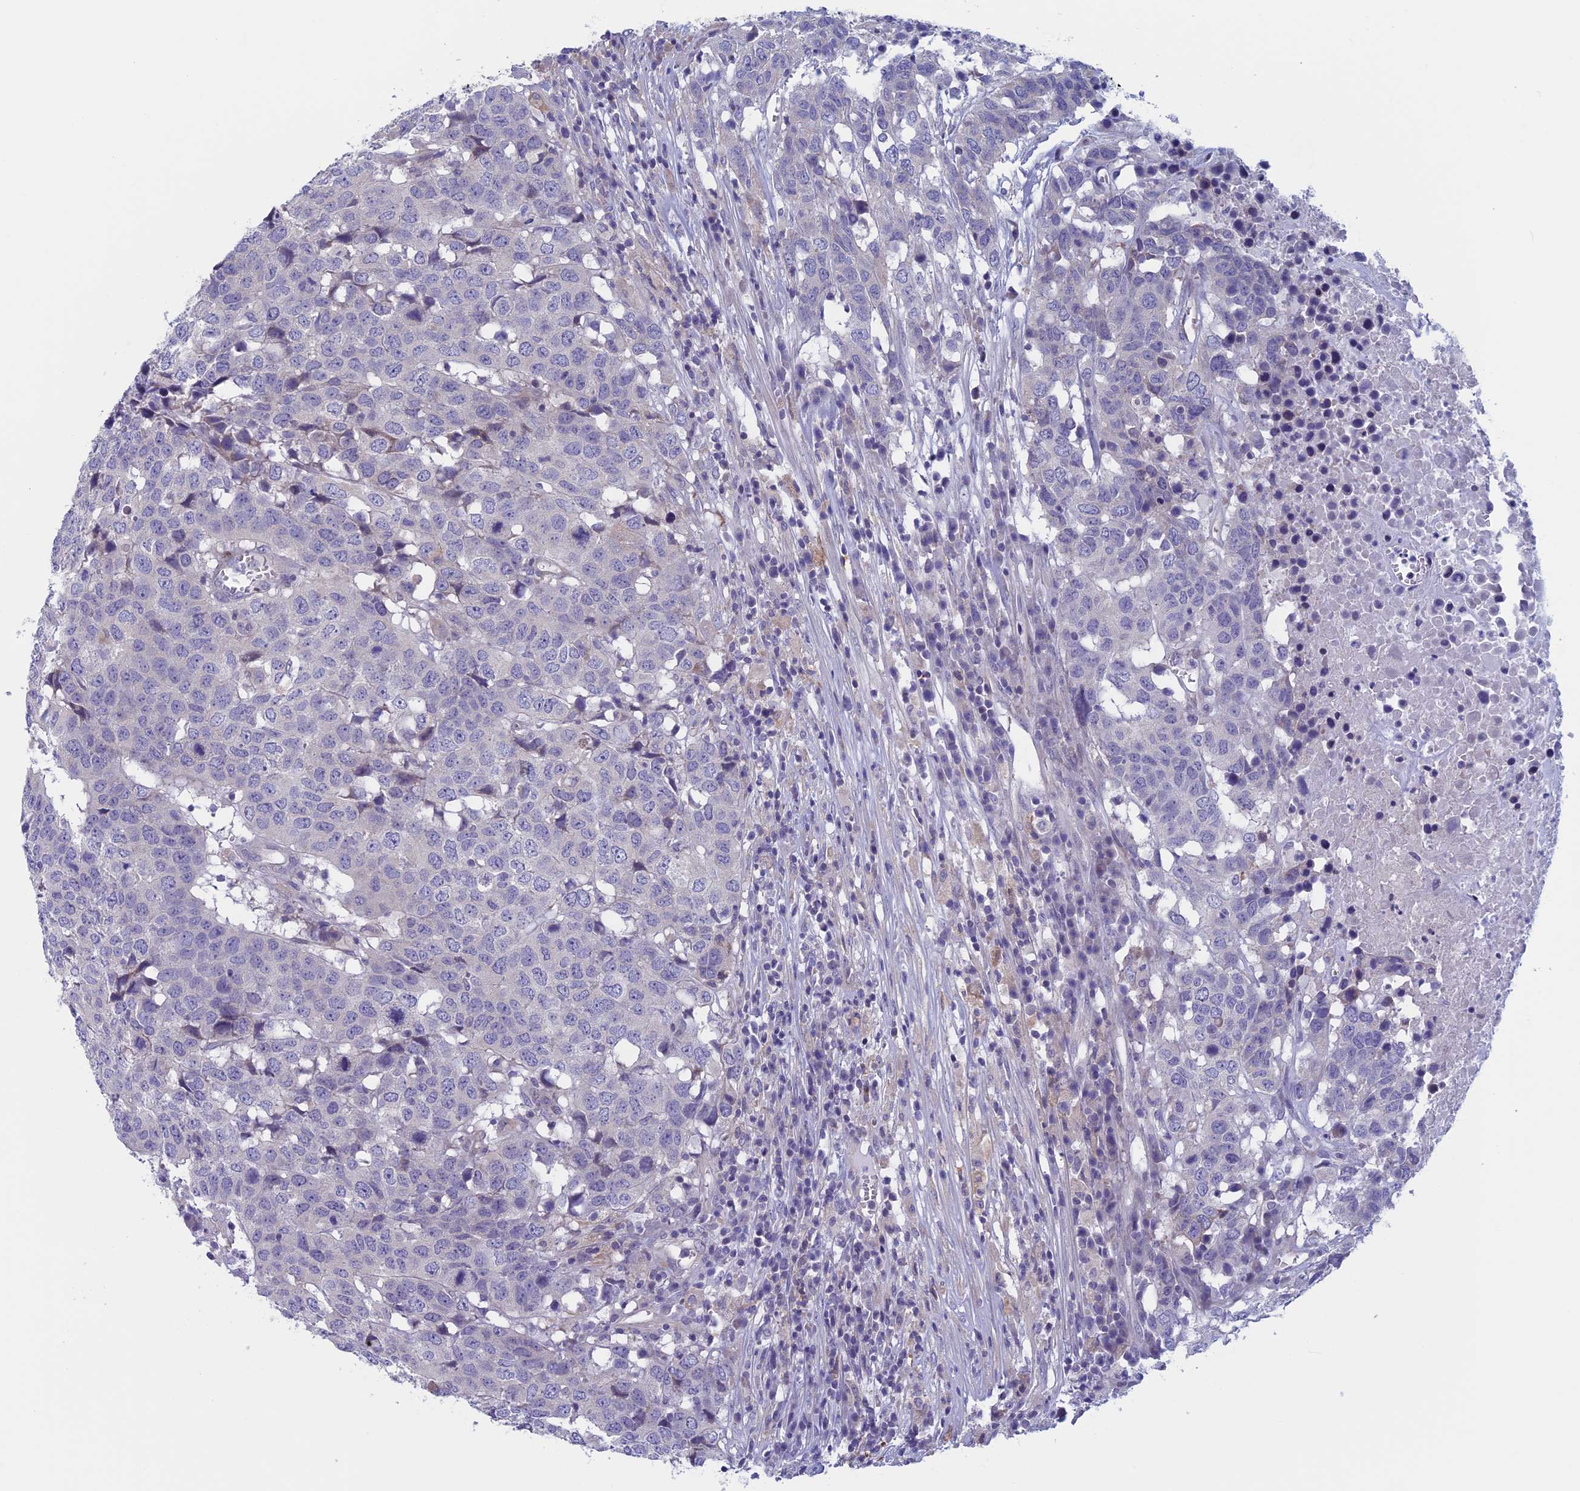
{"staining": {"intensity": "negative", "quantity": "none", "location": "none"}, "tissue": "head and neck cancer", "cell_type": "Tumor cells", "image_type": "cancer", "snomed": [{"axis": "morphology", "description": "Squamous cell carcinoma, NOS"}, {"axis": "topography", "description": "Head-Neck"}], "caption": "Immunohistochemistry of head and neck cancer demonstrates no staining in tumor cells. (Stains: DAB immunohistochemistry with hematoxylin counter stain, Microscopy: brightfield microscopy at high magnification).", "gene": "CNOT6L", "patient": {"sex": "male", "age": 66}}